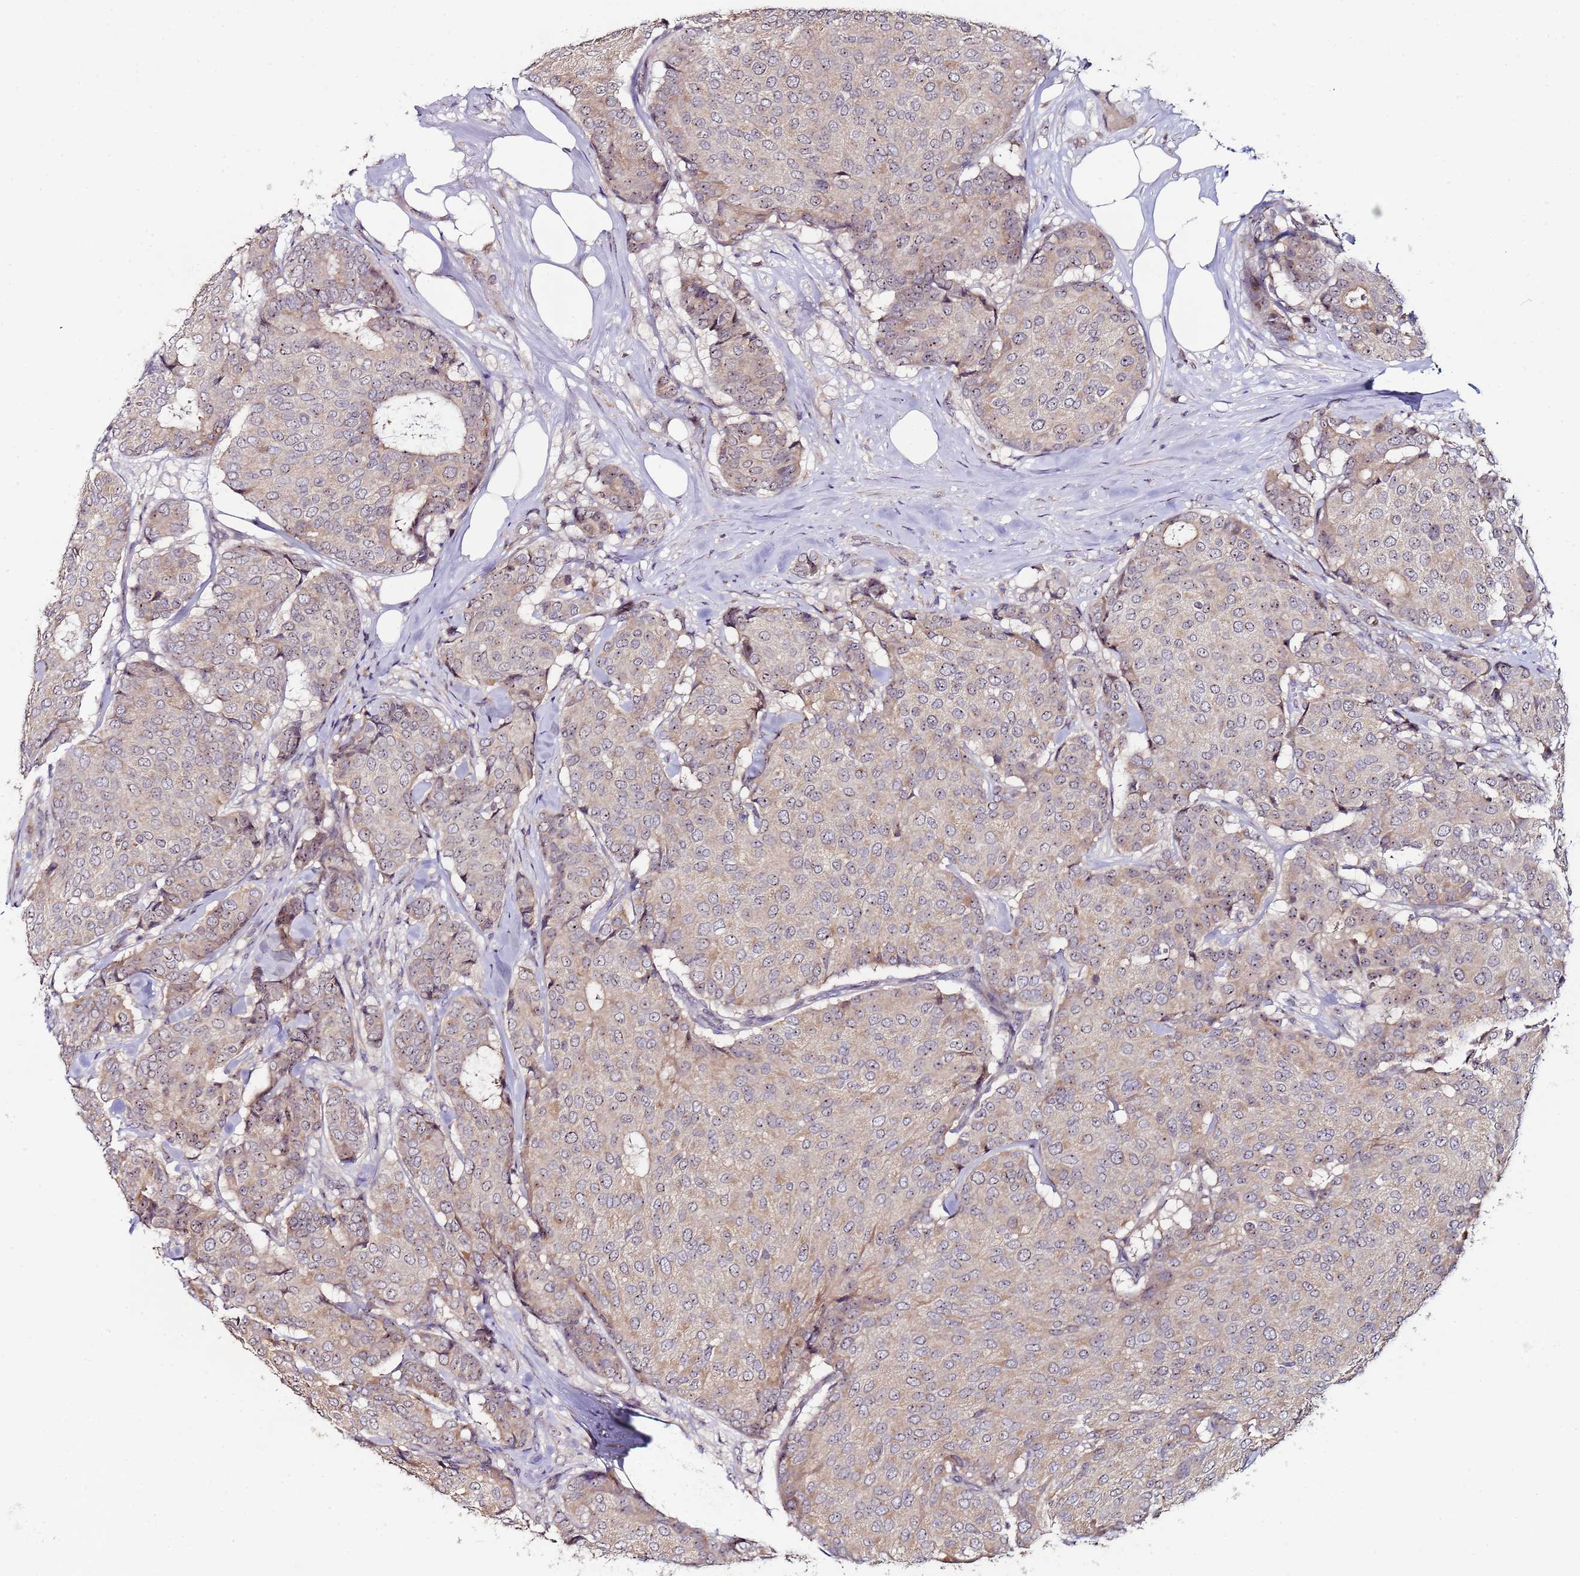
{"staining": {"intensity": "weak", "quantity": "25%-75%", "location": "cytoplasmic/membranous"}, "tissue": "breast cancer", "cell_type": "Tumor cells", "image_type": "cancer", "snomed": [{"axis": "morphology", "description": "Duct carcinoma"}, {"axis": "topography", "description": "Breast"}], "caption": "An immunohistochemistry photomicrograph of neoplastic tissue is shown. Protein staining in brown labels weak cytoplasmic/membranous positivity in breast intraductal carcinoma within tumor cells.", "gene": "KRI1", "patient": {"sex": "female", "age": 75}}